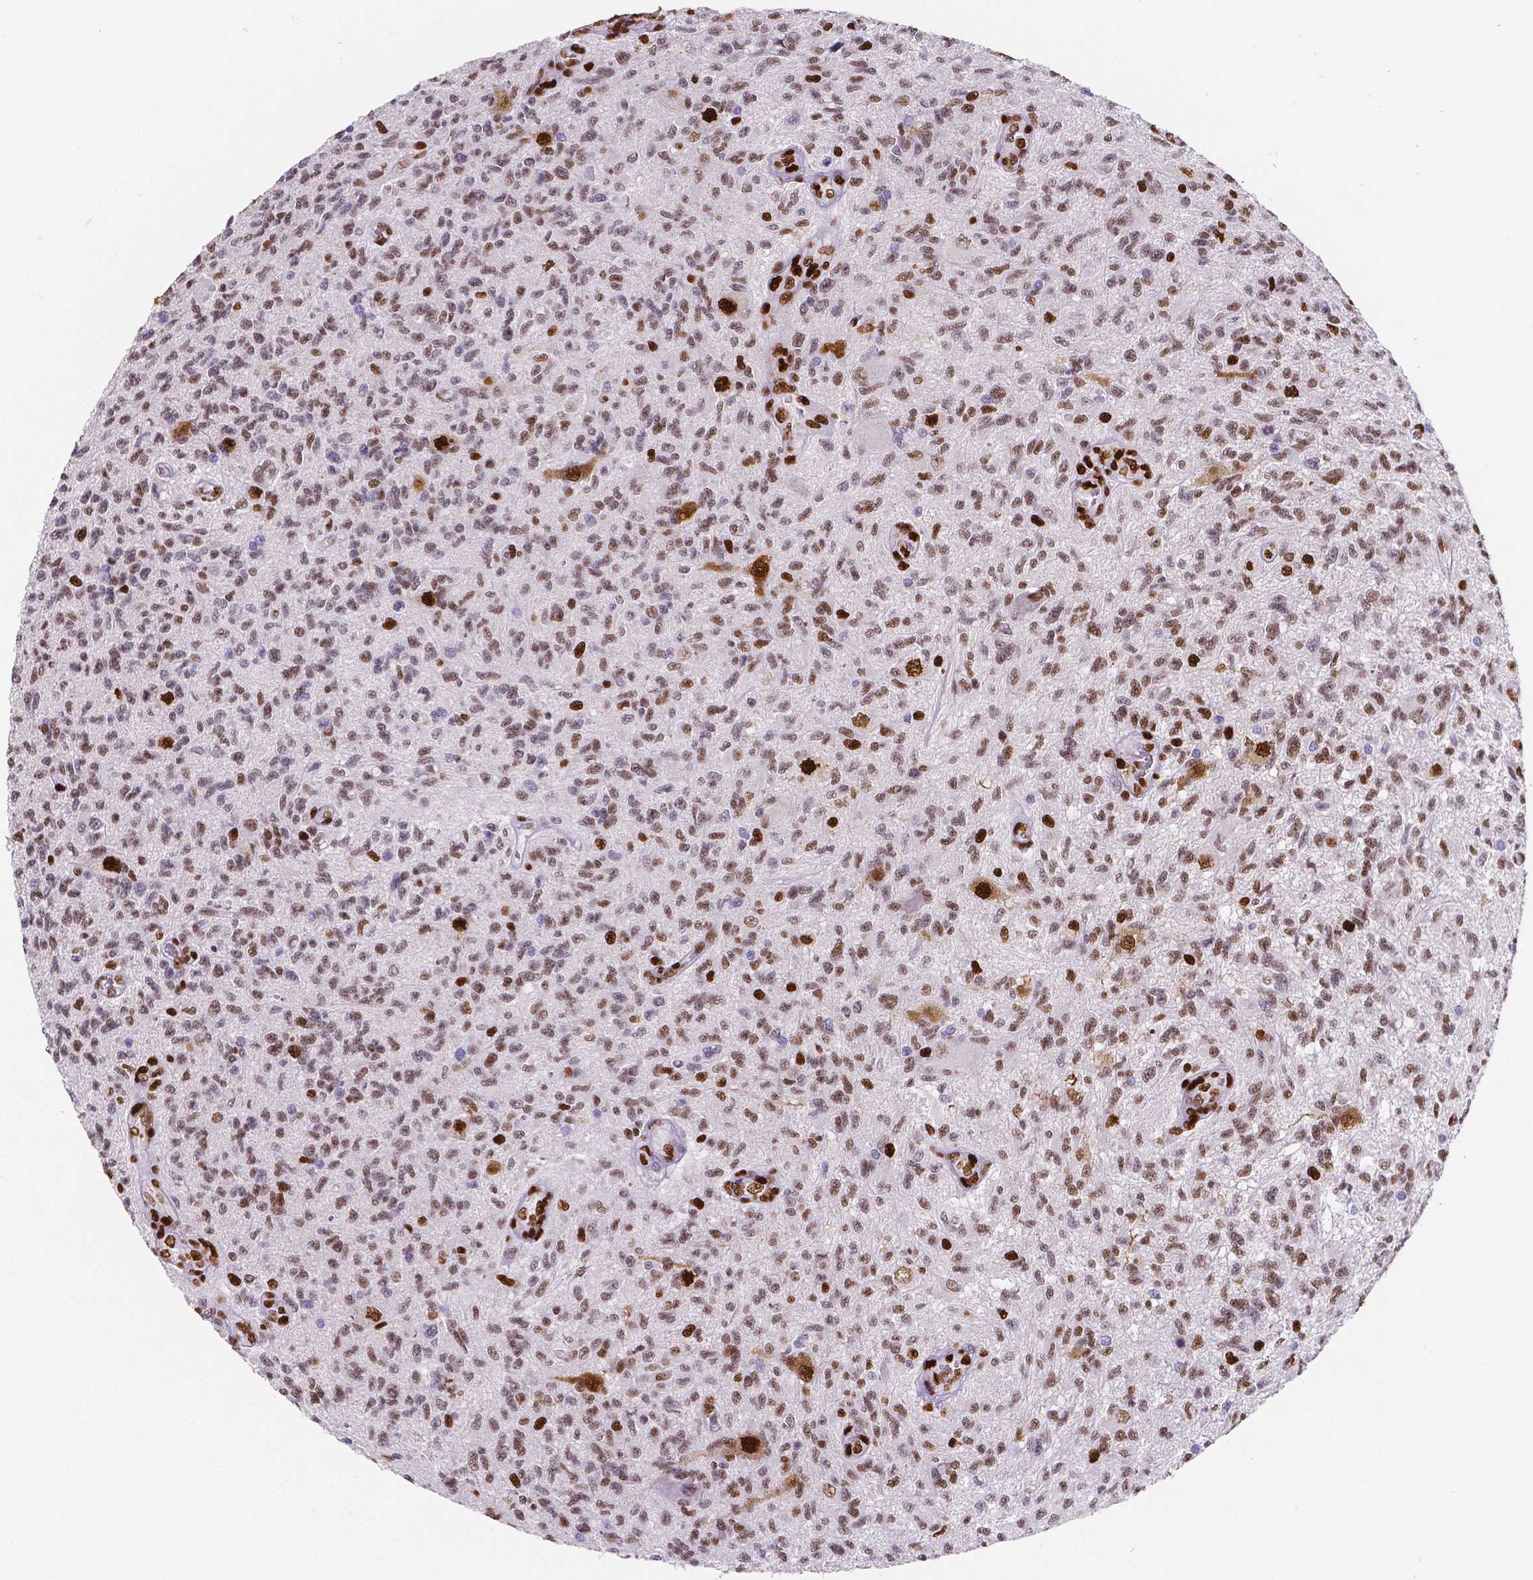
{"staining": {"intensity": "moderate", "quantity": "25%-75%", "location": "nuclear"}, "tissue": "glioma", "cell_type": "Tumor cells", "image_type": "cancer", "snomed": [{"axis": "morphology", "description": "Glioma, malignant, High grade"}, {"axis": "topography", "description": "Brain"}], "caption": "Immunohistochemistry (IHC) histopathology image of neoplastic tissue: malignant high-grade glioma stained using IHC demonstrates medium levels of moderate protein expression localized specifically in the nuclear of tumor cells, appearing as a nuclear brown color.", "gene": "MEF2C", "patient": {"sex": "male", "age": 56}}